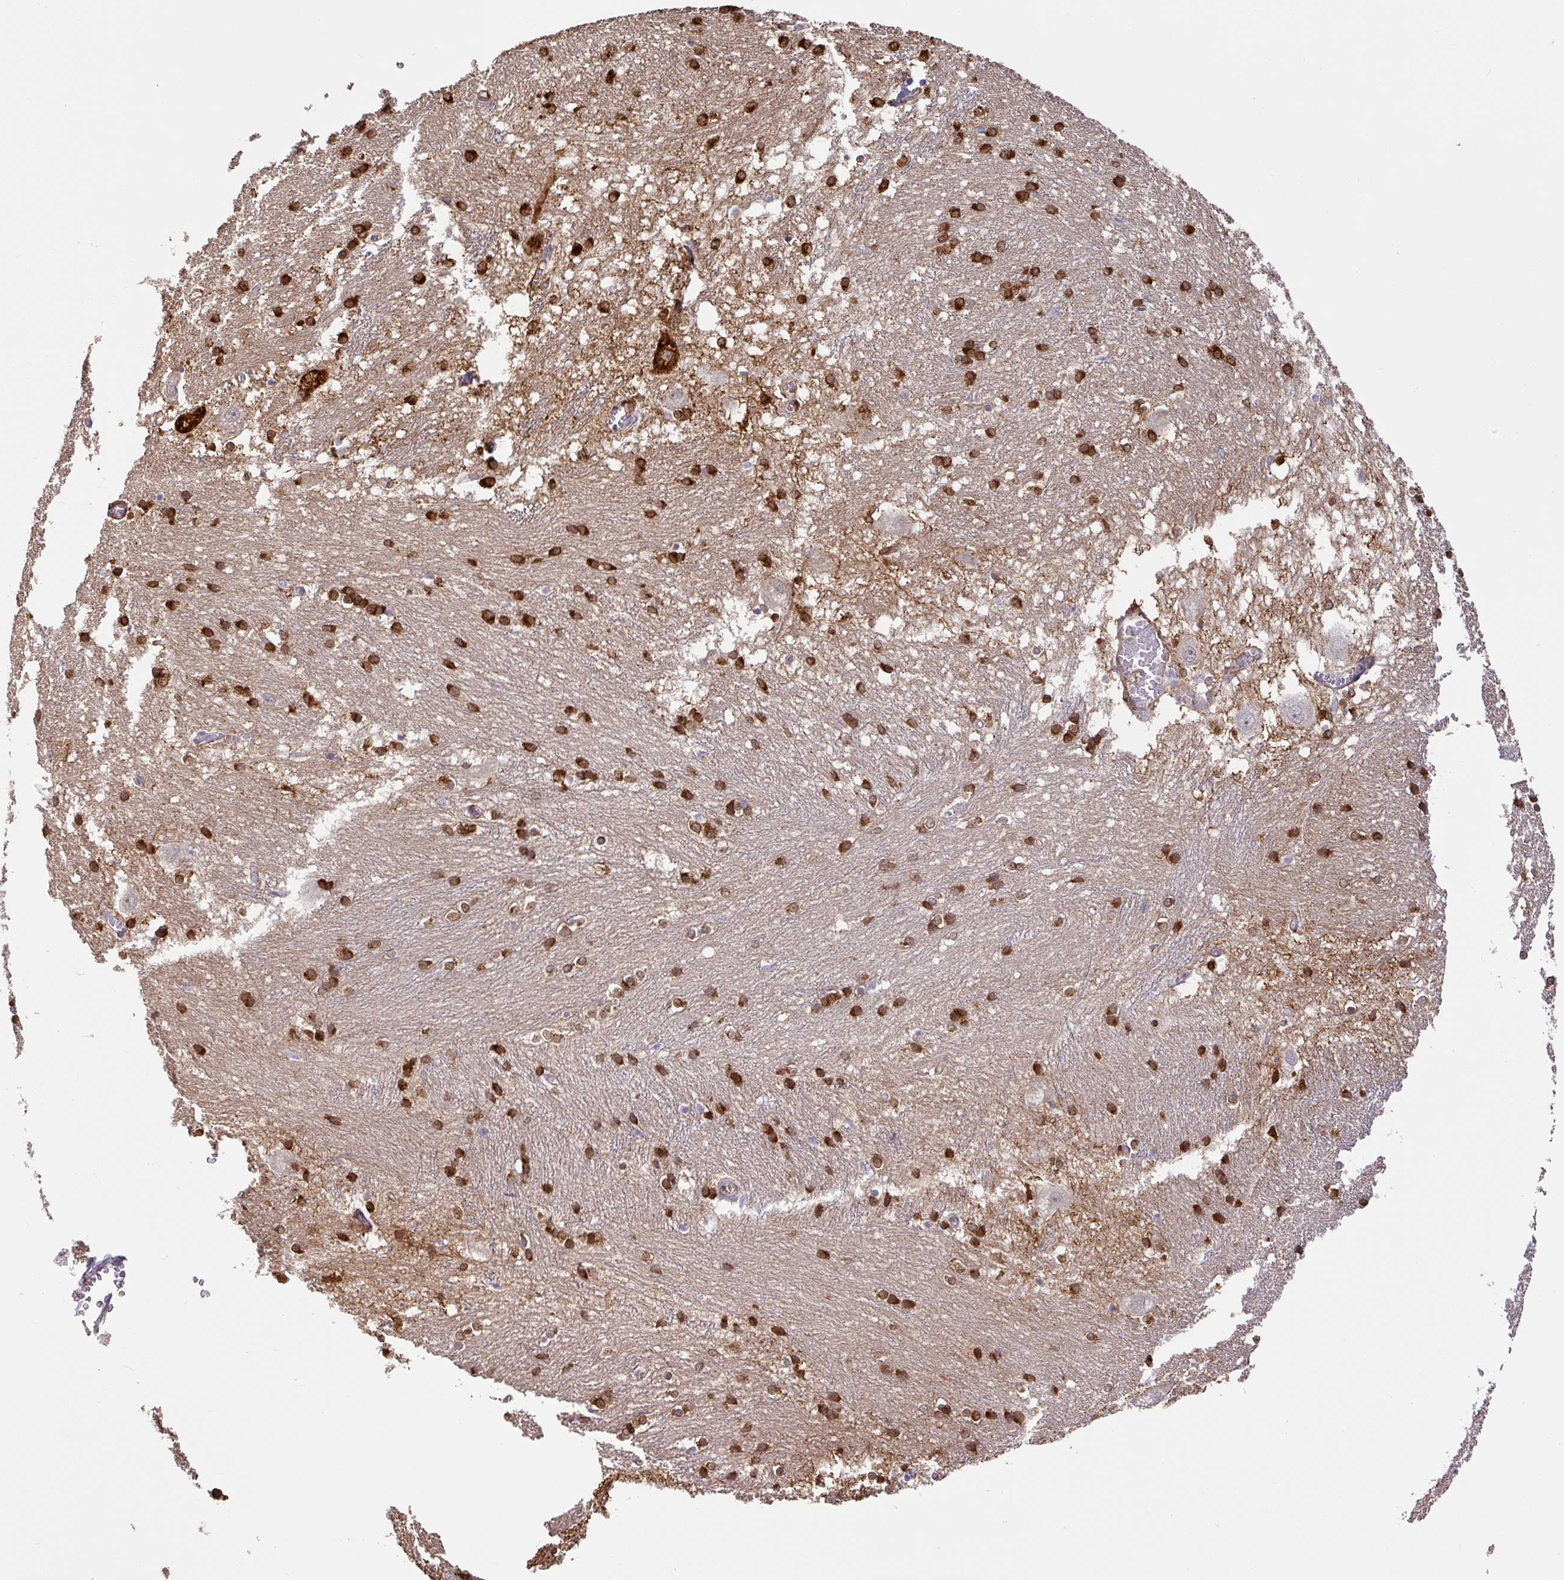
{"staining": {"intensity": "strong", "quantity": ">75%", "location": "cytoplasmic/membranous,nuclear"}, "tissue": "caudate", "cell_type": "Glial cells", "image_type": "normal", "snomed": [{"axis": "morphology", "description": "Normal tissue, NOS"}, {"axis": "topography", "description": "Lateral ventricle wall"}], "caption": "Caudate was stained to show a protein in brown. There is high levels of strong cytoplasmic/membranous,nuclear staining in about >75% of glial cells. (DAB = brown stain, brightfield microscopy at high magnification).", "gene": "GCNT7", "patient": {"sex": "male", "age": 37}}